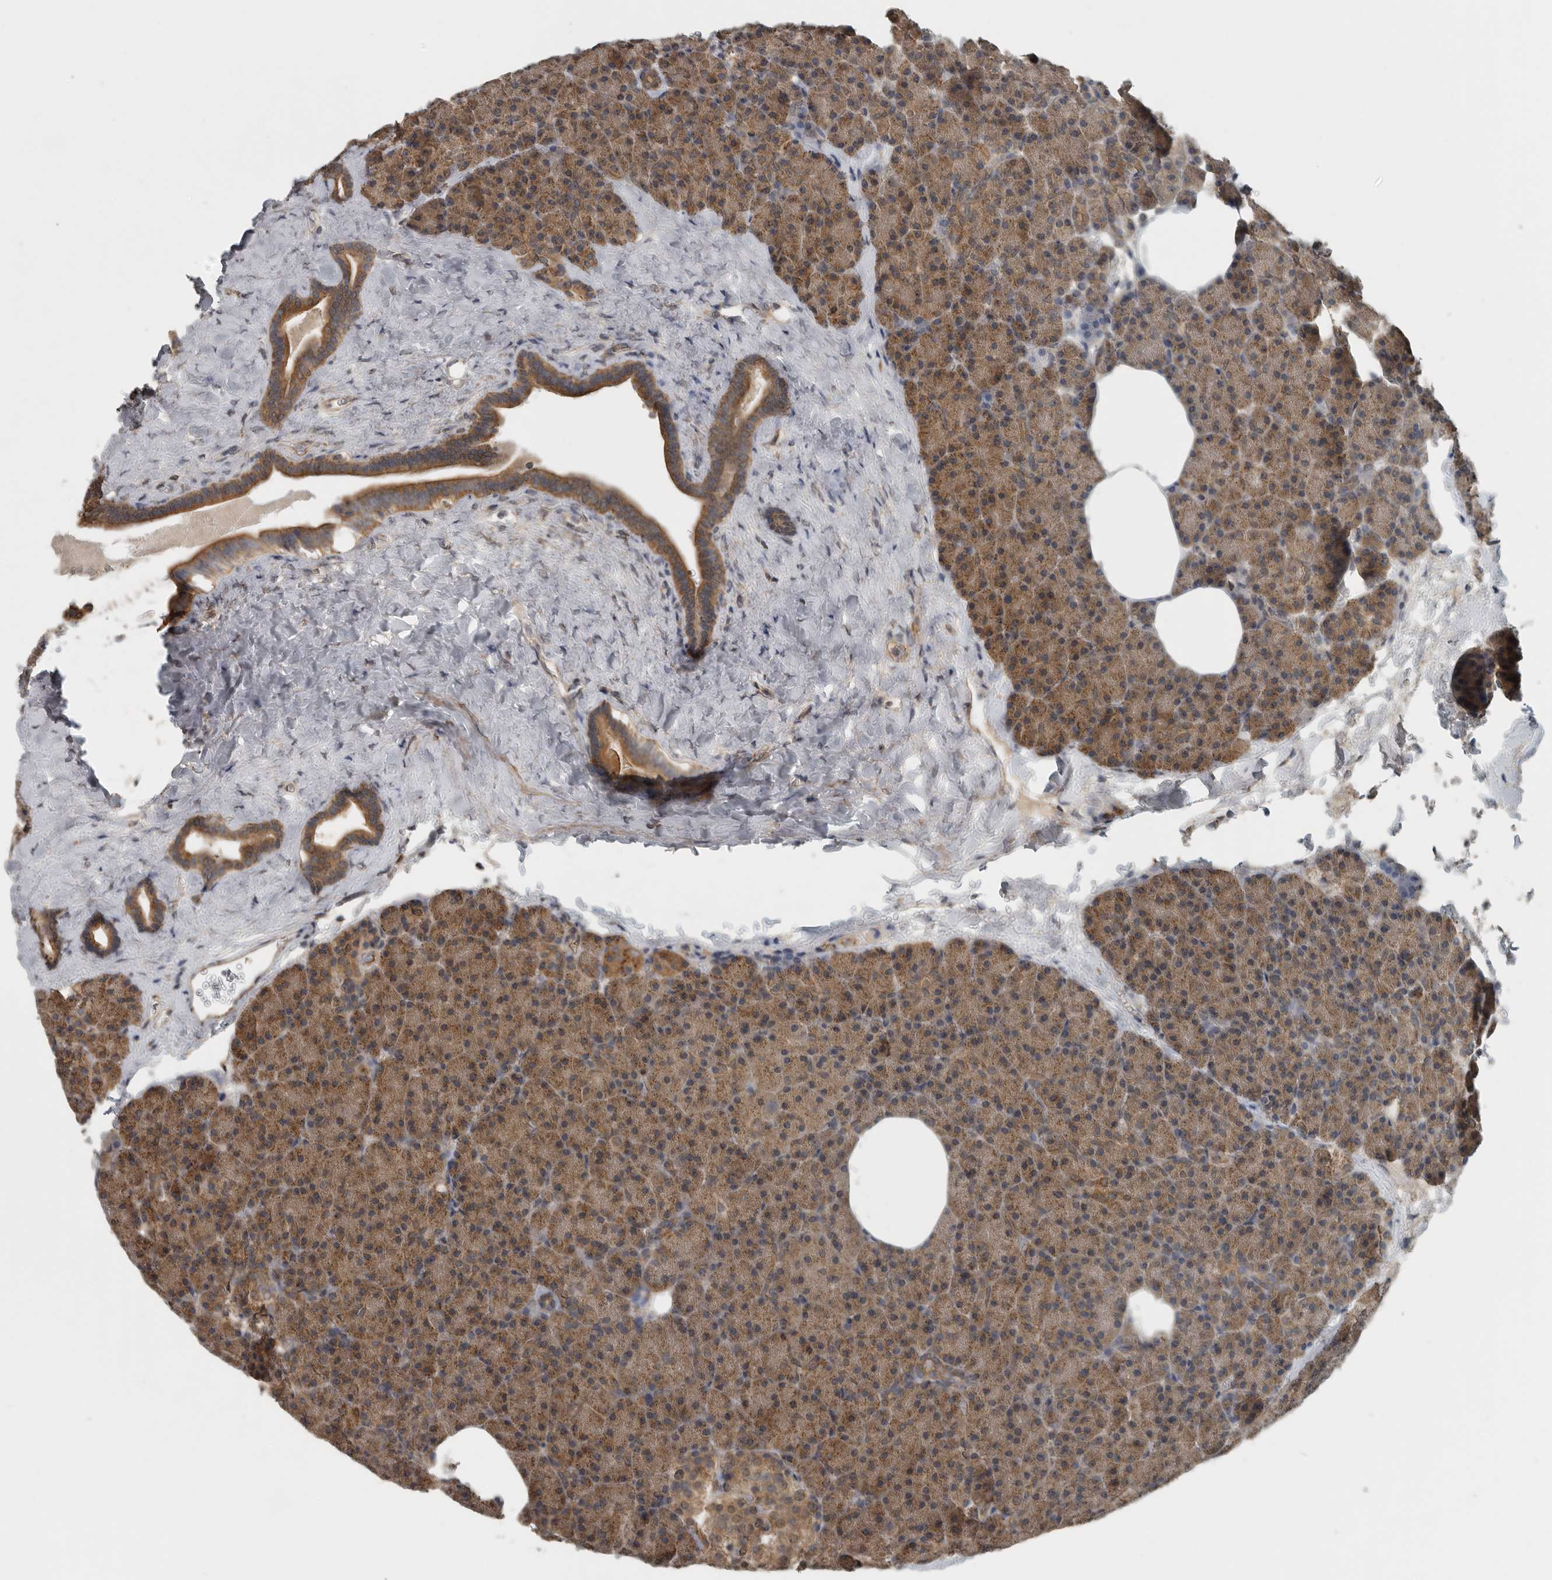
{"staining": {"intensity": "moderate", "quantity": ">75%", "location": "cytoplasmic/membranous"}, "tissue": "pancreas", "cell_type": "Exocrine glandular cells", "image_type": "normal", "snomed": [{"axis": "morphology", "description": "Normal tissue, NOS"}, {"axis": "morphology", "description": "Carcinoid, malignant, NOS"}, {"axis": "topography", "description": "Pancreas"}], "caption": "Immunohistochemistry photomicrograph of unremarkable human pancreas stained for a protein (brown), which exhibits medium levels of moderate cytoplasmic/membranous expression in about >75% of exocrine glandular cells.", "gene": "AFAP1", "patient": {"sex": "female", "age": 35}}